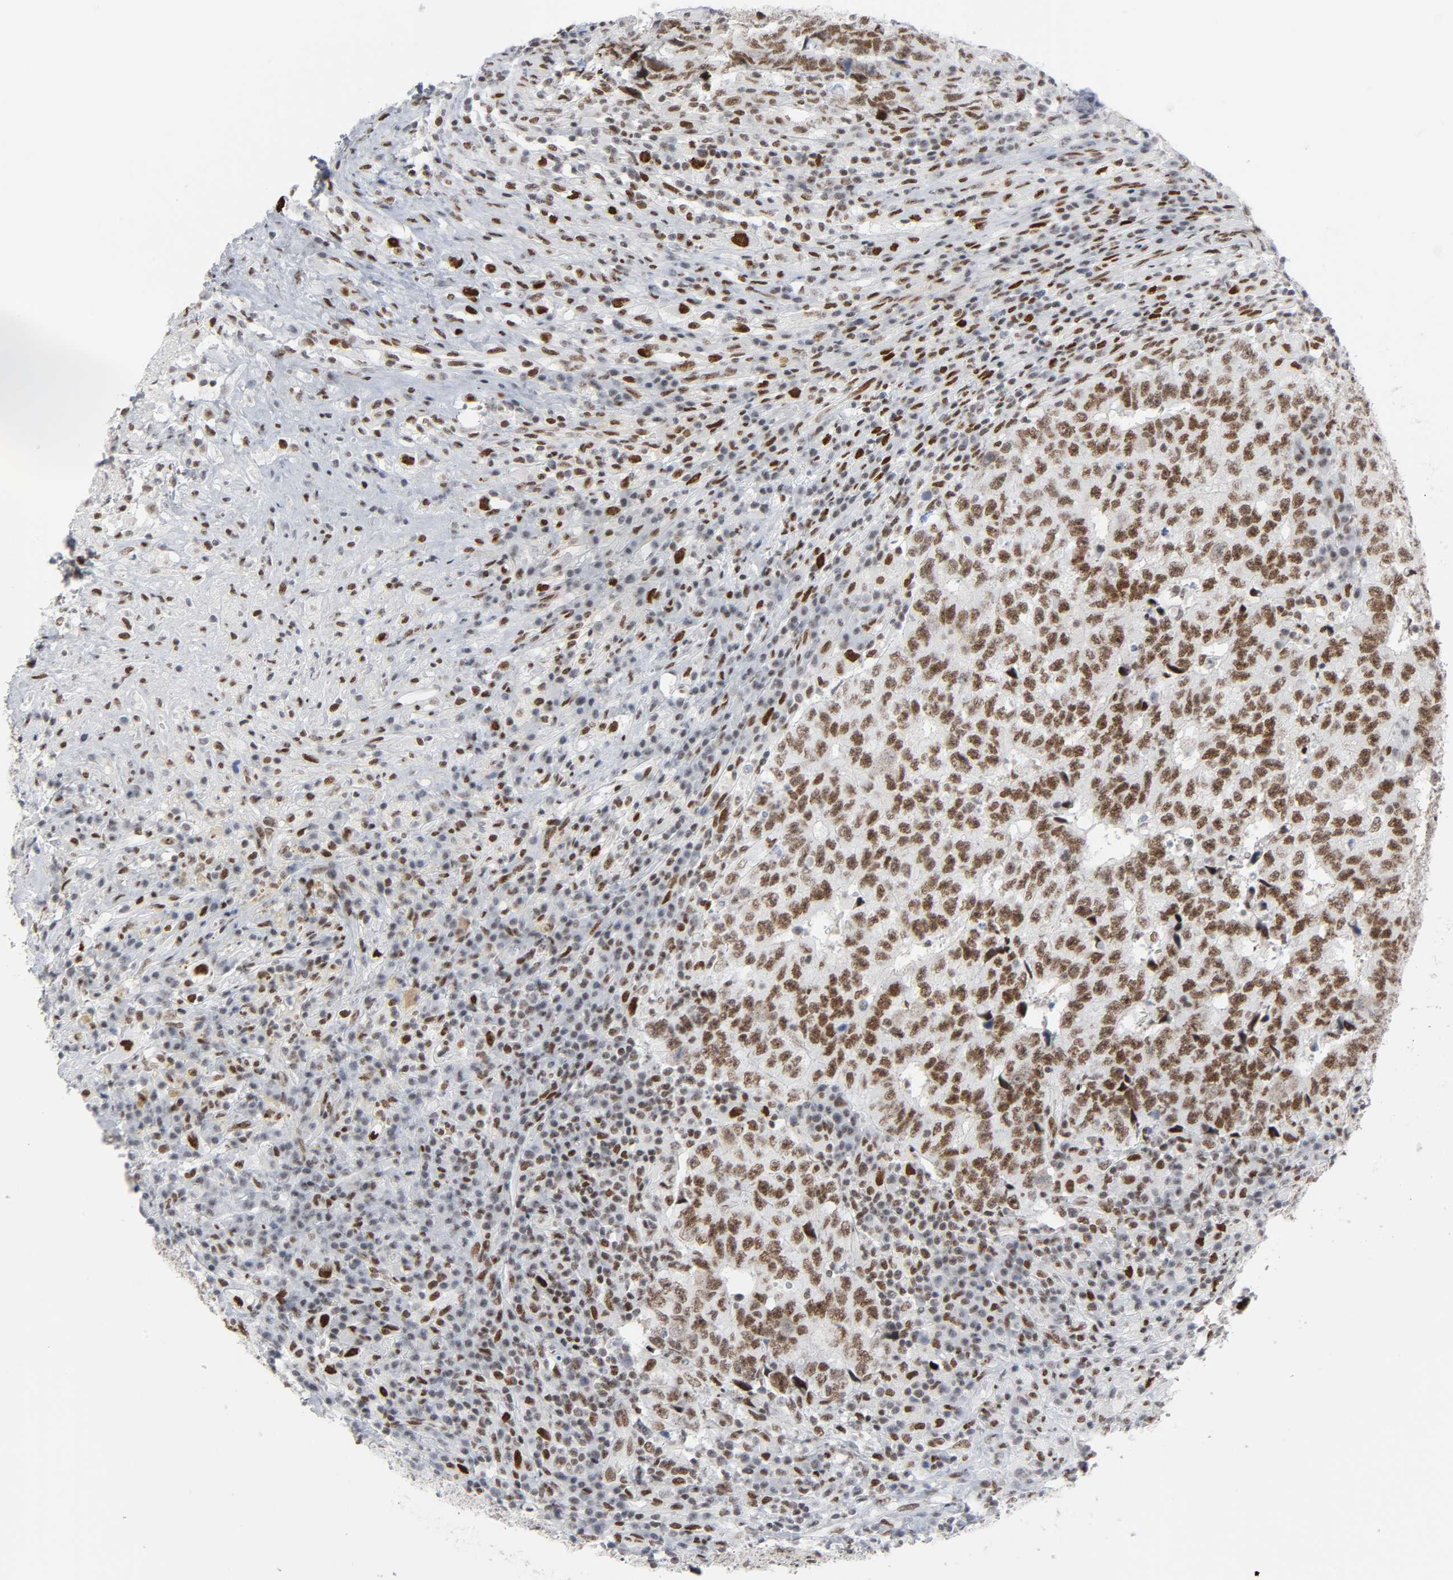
{"staining": {"intensity": "moderate", "quantity": ">75%", "location": "nuclear"}, "tissue": "testis cancer", "cell_type": "Tumor cells", "image_type": "cancer", "snomed": [{"axis": "morphology", "description": "Necrosis, NOS"}, {"axis": "morphology", "description": "Carcinoma, Embryonal, NOS"}, {"axis": "topography", "description": "Testis"}], "caption": "Human testis embryonal carcinoma stained for a protein (brown) shows moderate nuclear positive expression in about >75% of tumor cells.", "gene": "HSF1", "patient": {"sex": "male", "age": 19}}